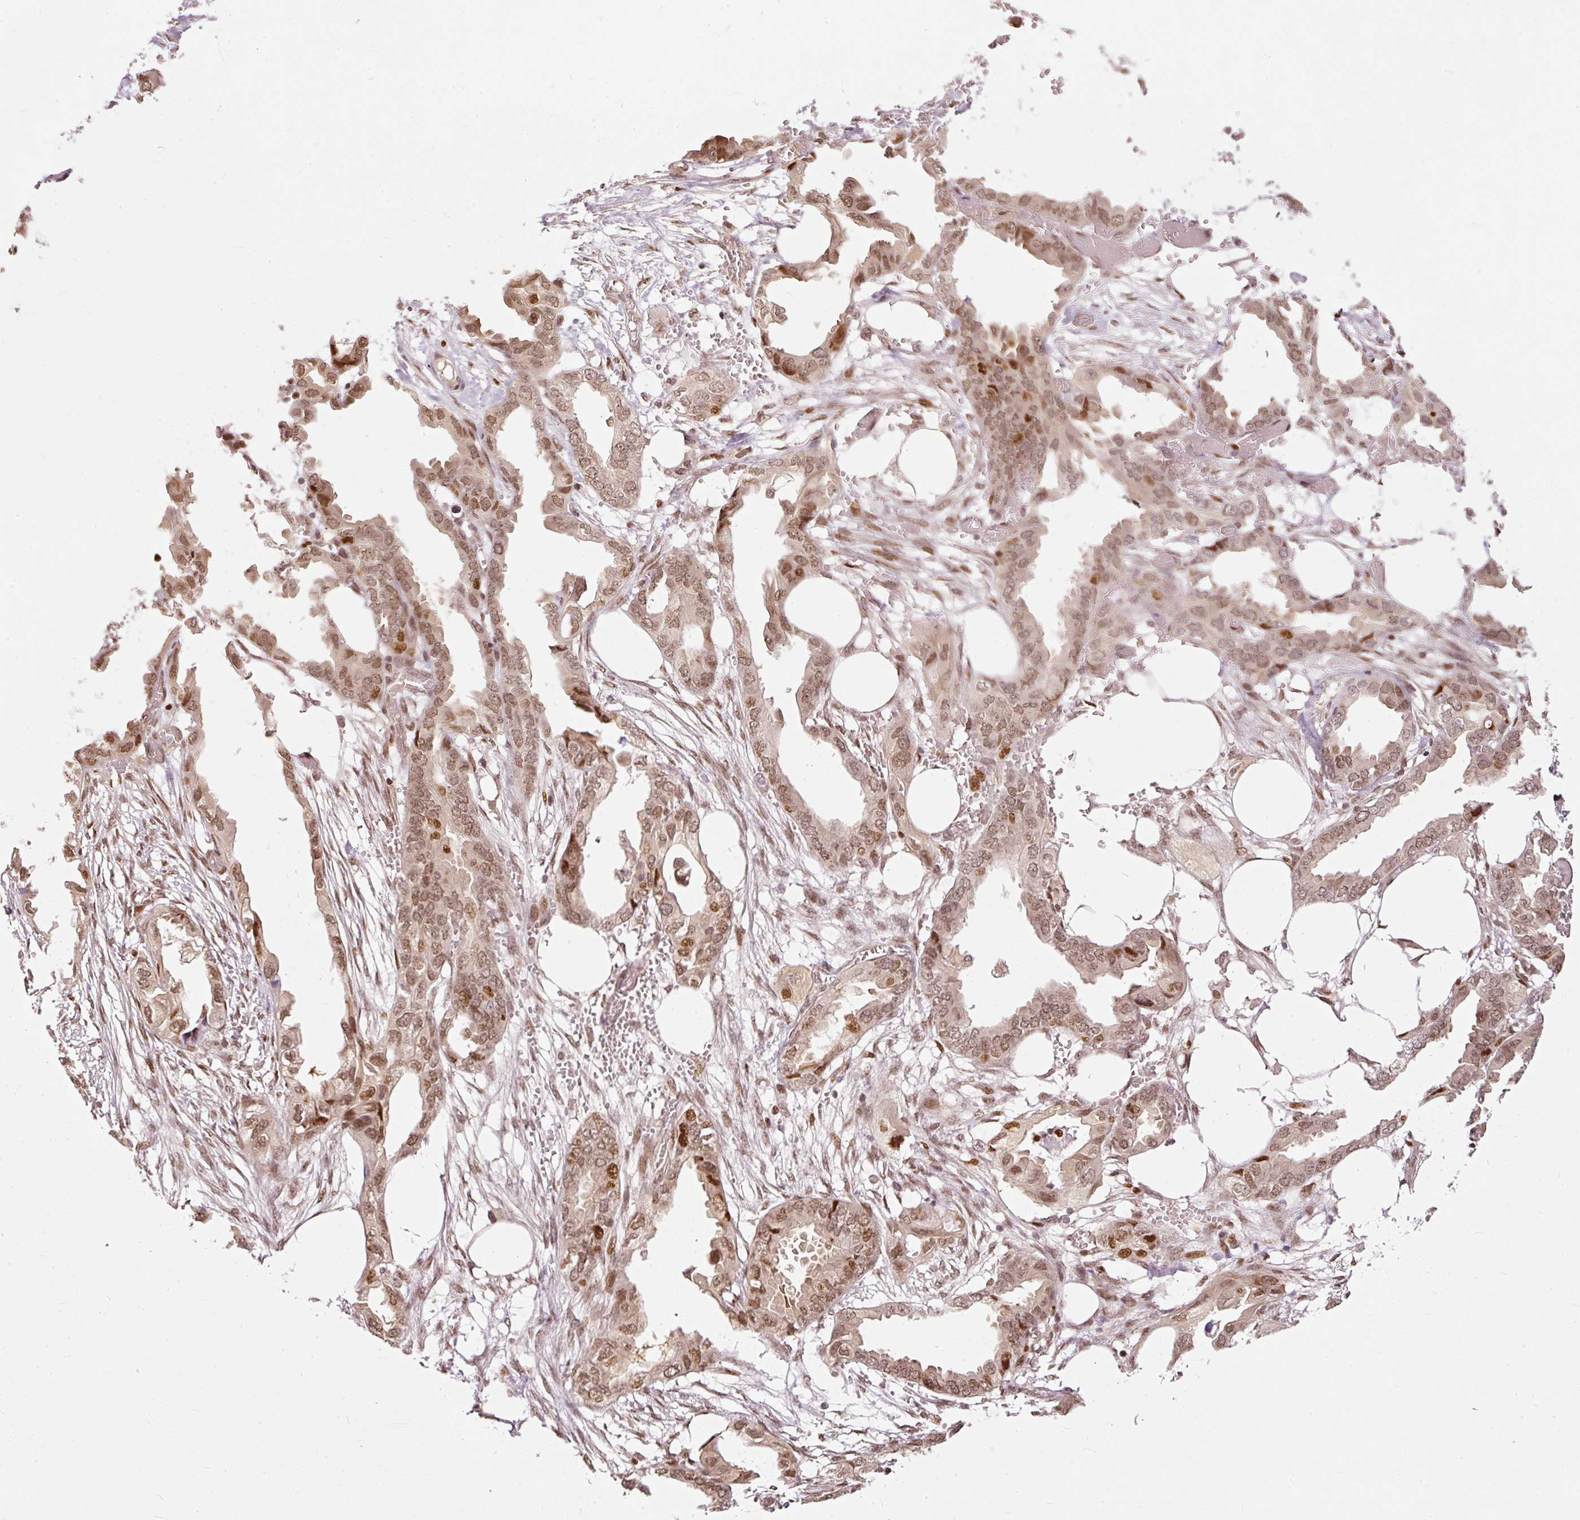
{"staining": {"intensity": "moderate", "quantity": ">75%", "location": "nuclear"}, "tissue": "endometrial cancer", "cell_type": "Tumor cells", "image_type": "cancer", "snomed": [{"axis": "morphology", "description": "Adenocarcinoma, NOS"}, {"axis": "morphology", "description": "Adenocarcinoma, metastatic, NOS"}, {"axis": "topography", "description": "Adipose tissue"}, {"axis": "topography", "description": "Endometrium"}], "caption": "Human endometrial cancer stained for a protein (brown) reveals moderate nuclear positive expression in approximately >75% of tumor cells.", "gene": "ZNF778", "patient": {"sex": "female", "age": 67}}